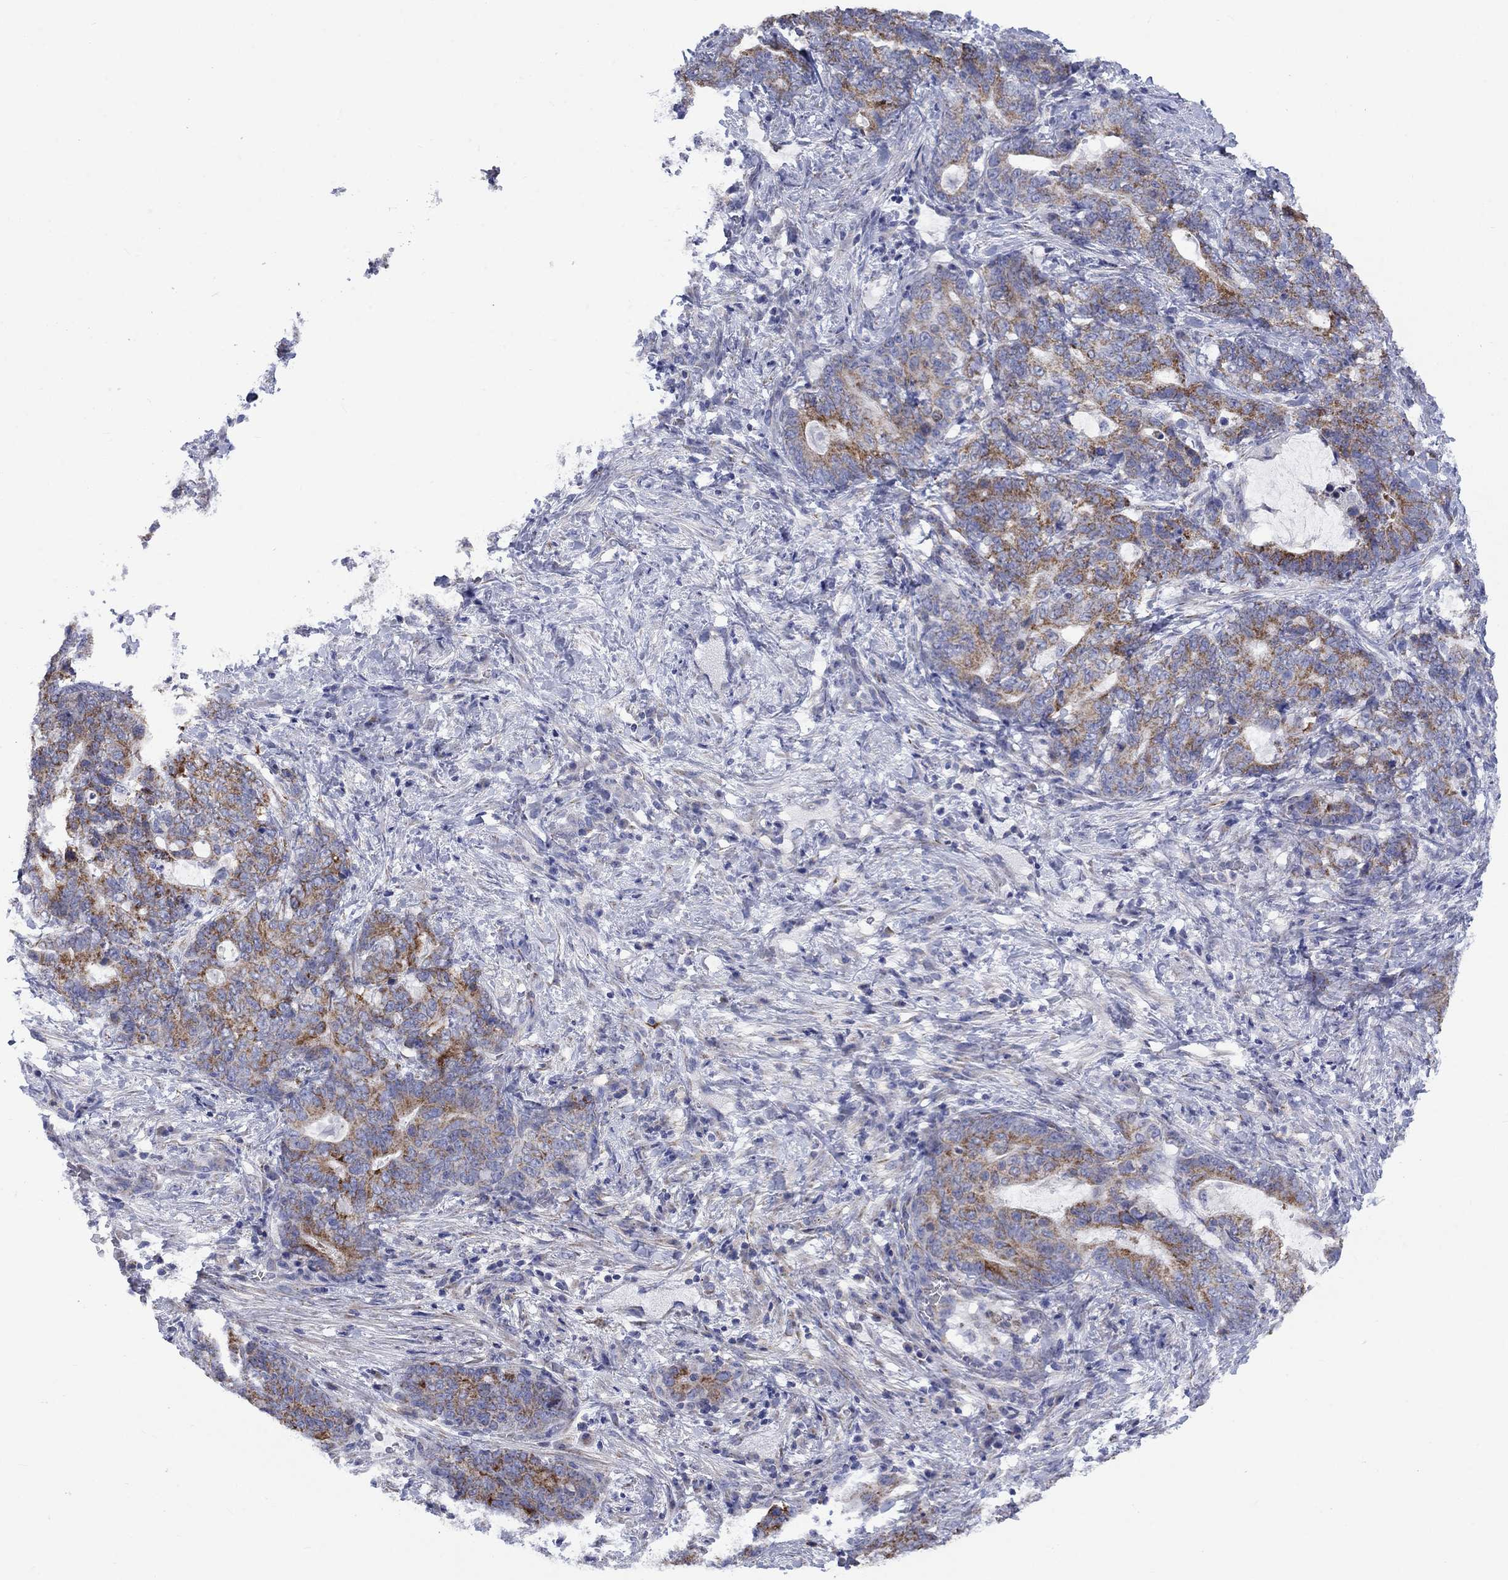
{"staining": {"intensity": "moderate", "quantity": "25%-75%", "location": "cytoplasmic/membranous"}, "tissue": "stomach cancer", "cell_type": "Tumor cells", "image_type": "cancer", "snomed": [{"axis": "morphology", "description": "Normal tissue, NOS"}, {"axis": "morphology", "description": "Adenocarcinoma, NOS"}, {"axis": "topography", "description": "Stomach"}], "caption": "Immunohistochemistry micrograph of human stomach adenocarcinoma stained for a protein (brown), which shows medium levels of moderate cytoplasmic/membranous positivity in approximately 25%-75% of tumor cells.", "gene": "CISD1", "patient": {"sex": "female", "age": 64}}